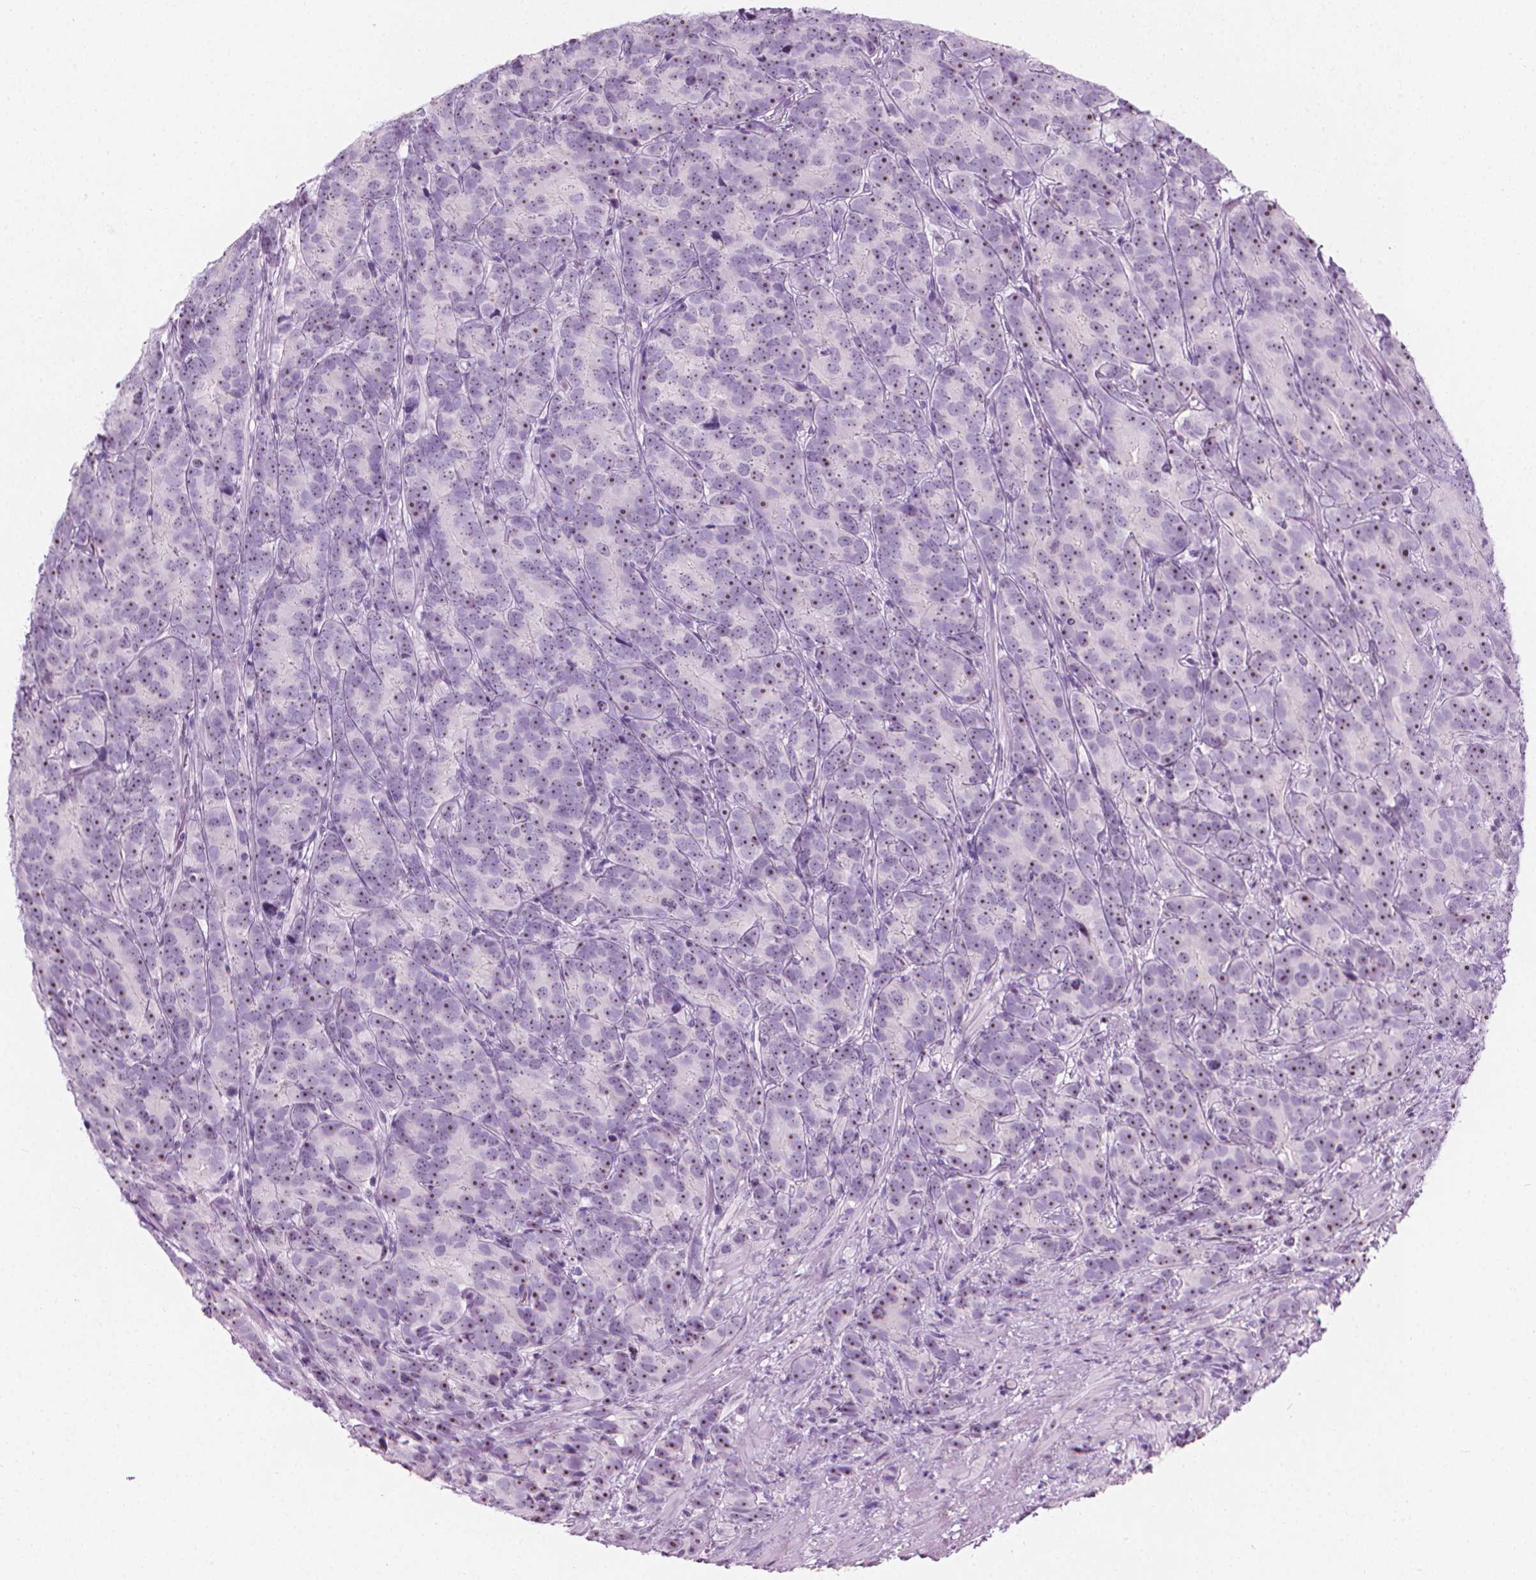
{"staining": {"intensity": "moderate", "quantity": ">75%", "location": "nuclear"}, "tissue": "prostate cancer", "cell_type": "Tumor cells", "image_type": "cancer", "snomed": [{"axis": "morphology", "description": "Adenocarcinoma, High grade"}, {"axis": "topography", "description": "Prostate"}], "caption": "Protein analysis of adenocarcinoma (high-grade) (prostate) tissue reveals moderate nuclear staining in approximately >75% of tumor cells.", "gene": "NOL7", "patient": {"sex": "male", "age": 90}}